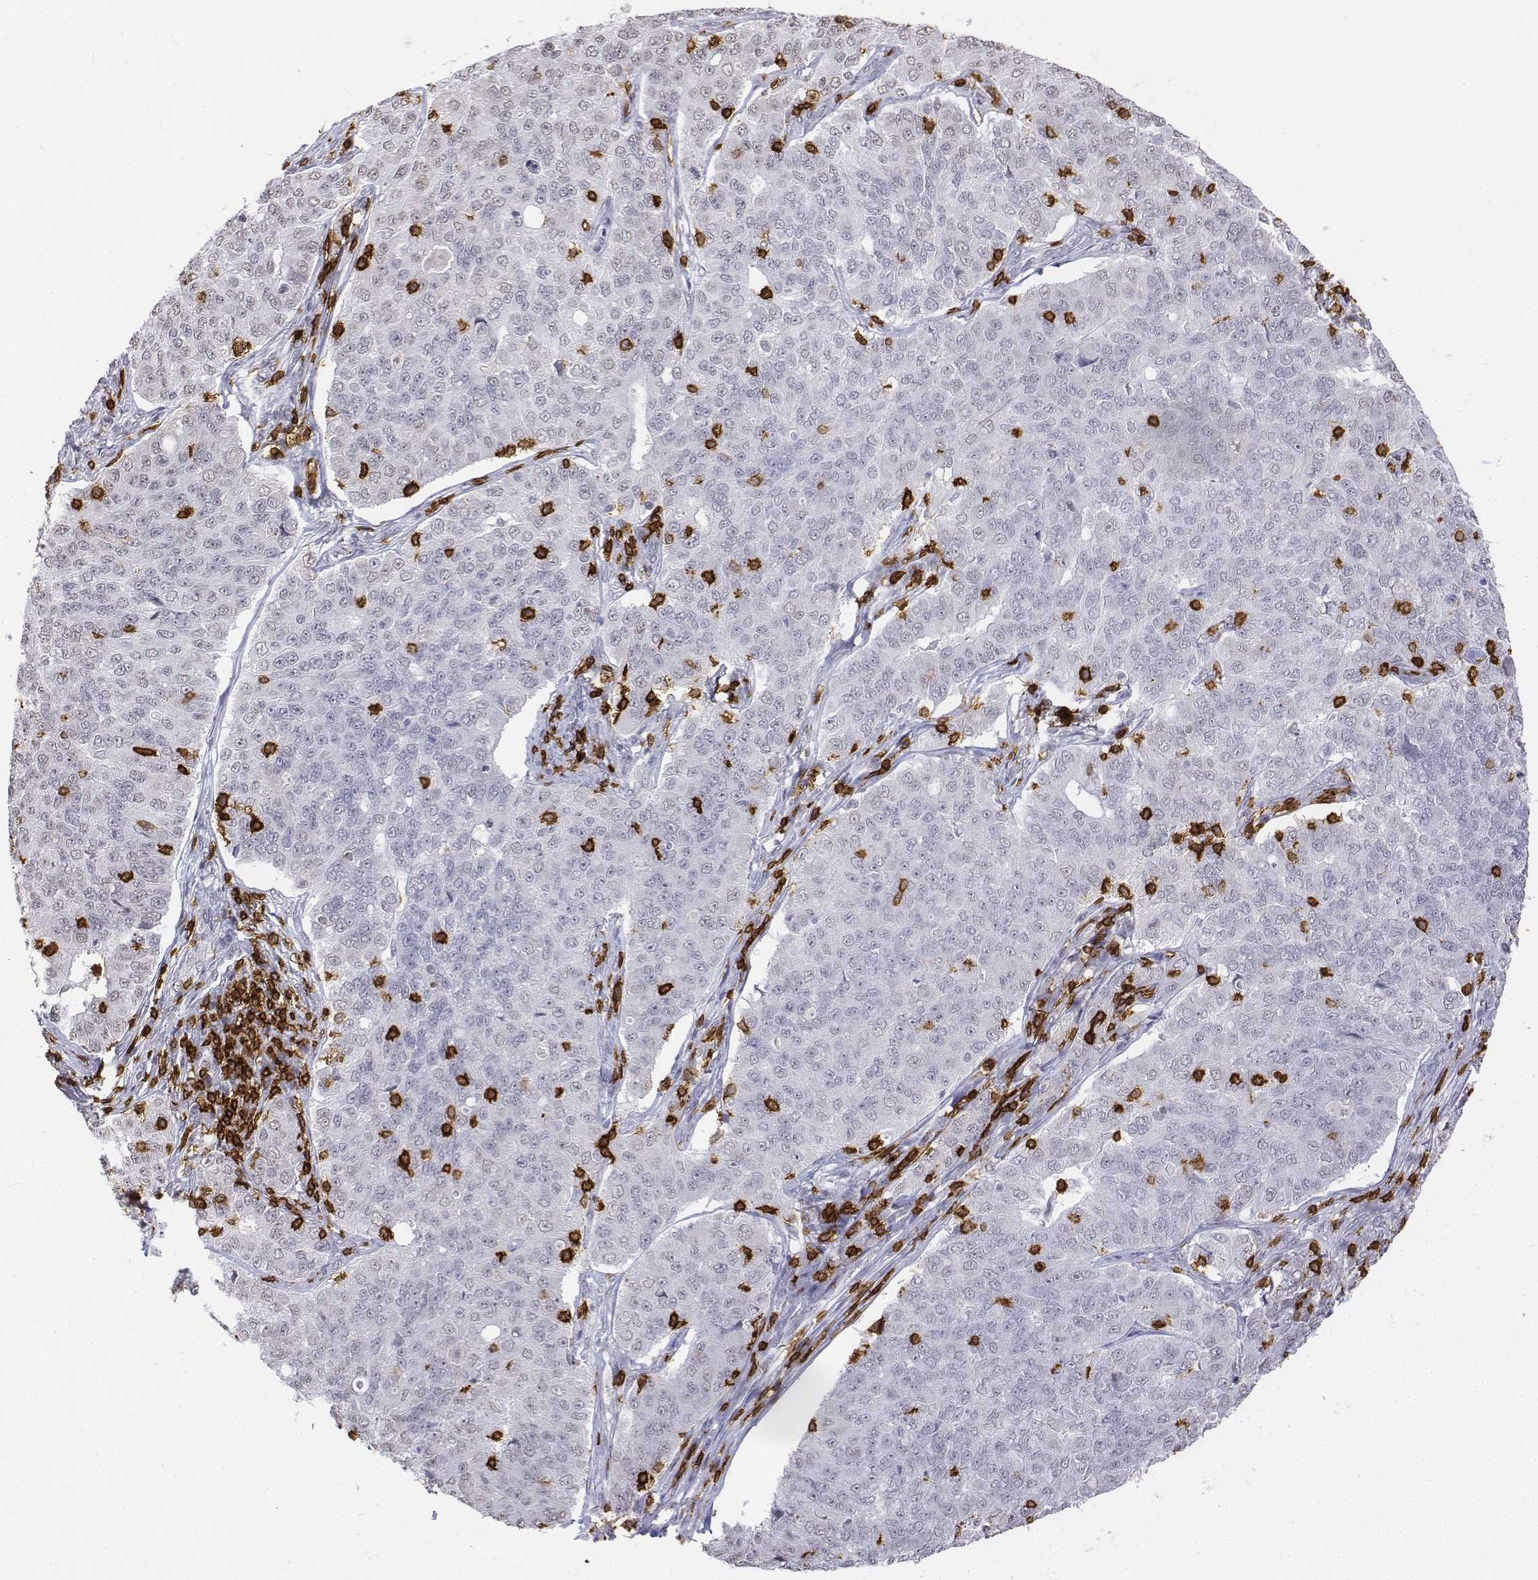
{"staining": {"intensity": "negative", "quantity": "none", "location": "none"}, "tissue": "endometrial cancer", "cell_type": "Tumor cells", "image_type": "cancer", "snomed": [{"axis": "morphology", "description": "Adenocarcinoma, NOS"}, {"axis": "topography", "description": "Endometrium"}], "caption": "A high-resolution image shows immunohistochemistry (IHC) staining of endometrial adenocarcinoma, which demonstrates no significant positivity in tumor cells.", "gene": "CD3E", "patient": {"sex": "female", "age": 43}}